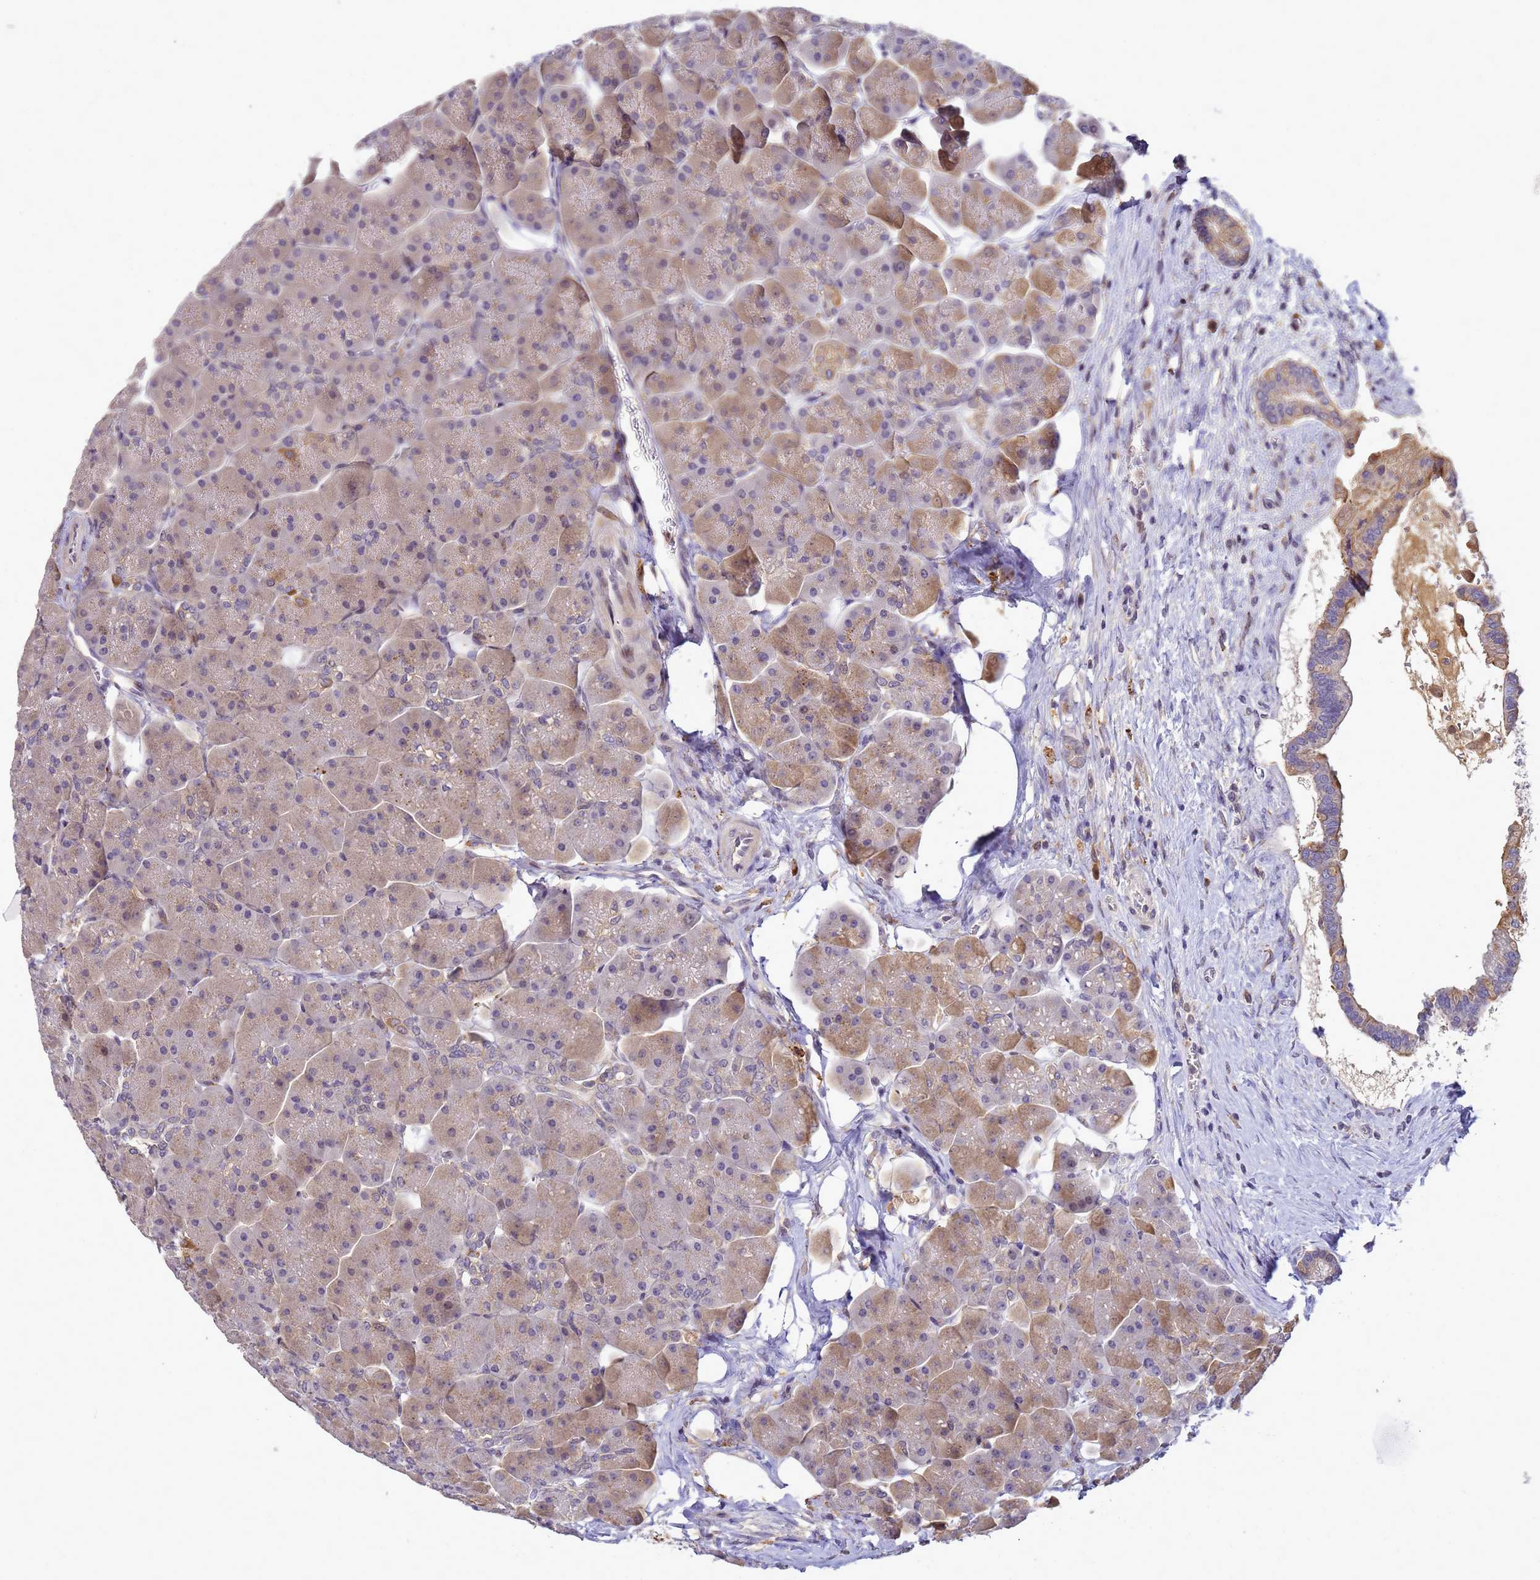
{"staining": {"intensity": "moderate", "quantity": "<25%", "location": "cytoplasmic/membranous,nuclear"}, "tissue": "pancreas", "cell_type": "Exocrine glandular cells", "image_type": "normal", "snomed": [{"axis": "morphology", "description": "Normal tissue, NOS"}, {"axis": "topography", "description": "Pancreas"}], "caption": "Immunohistochemistry of unremarkable pancreas exhibits low levels of moderate cytoplasmic/membranous,nuclear staining in approximately <25% of exocrine glandular cells.", "gene": "TMEM74B", "patient": {"sex": "male", "age": 66}}